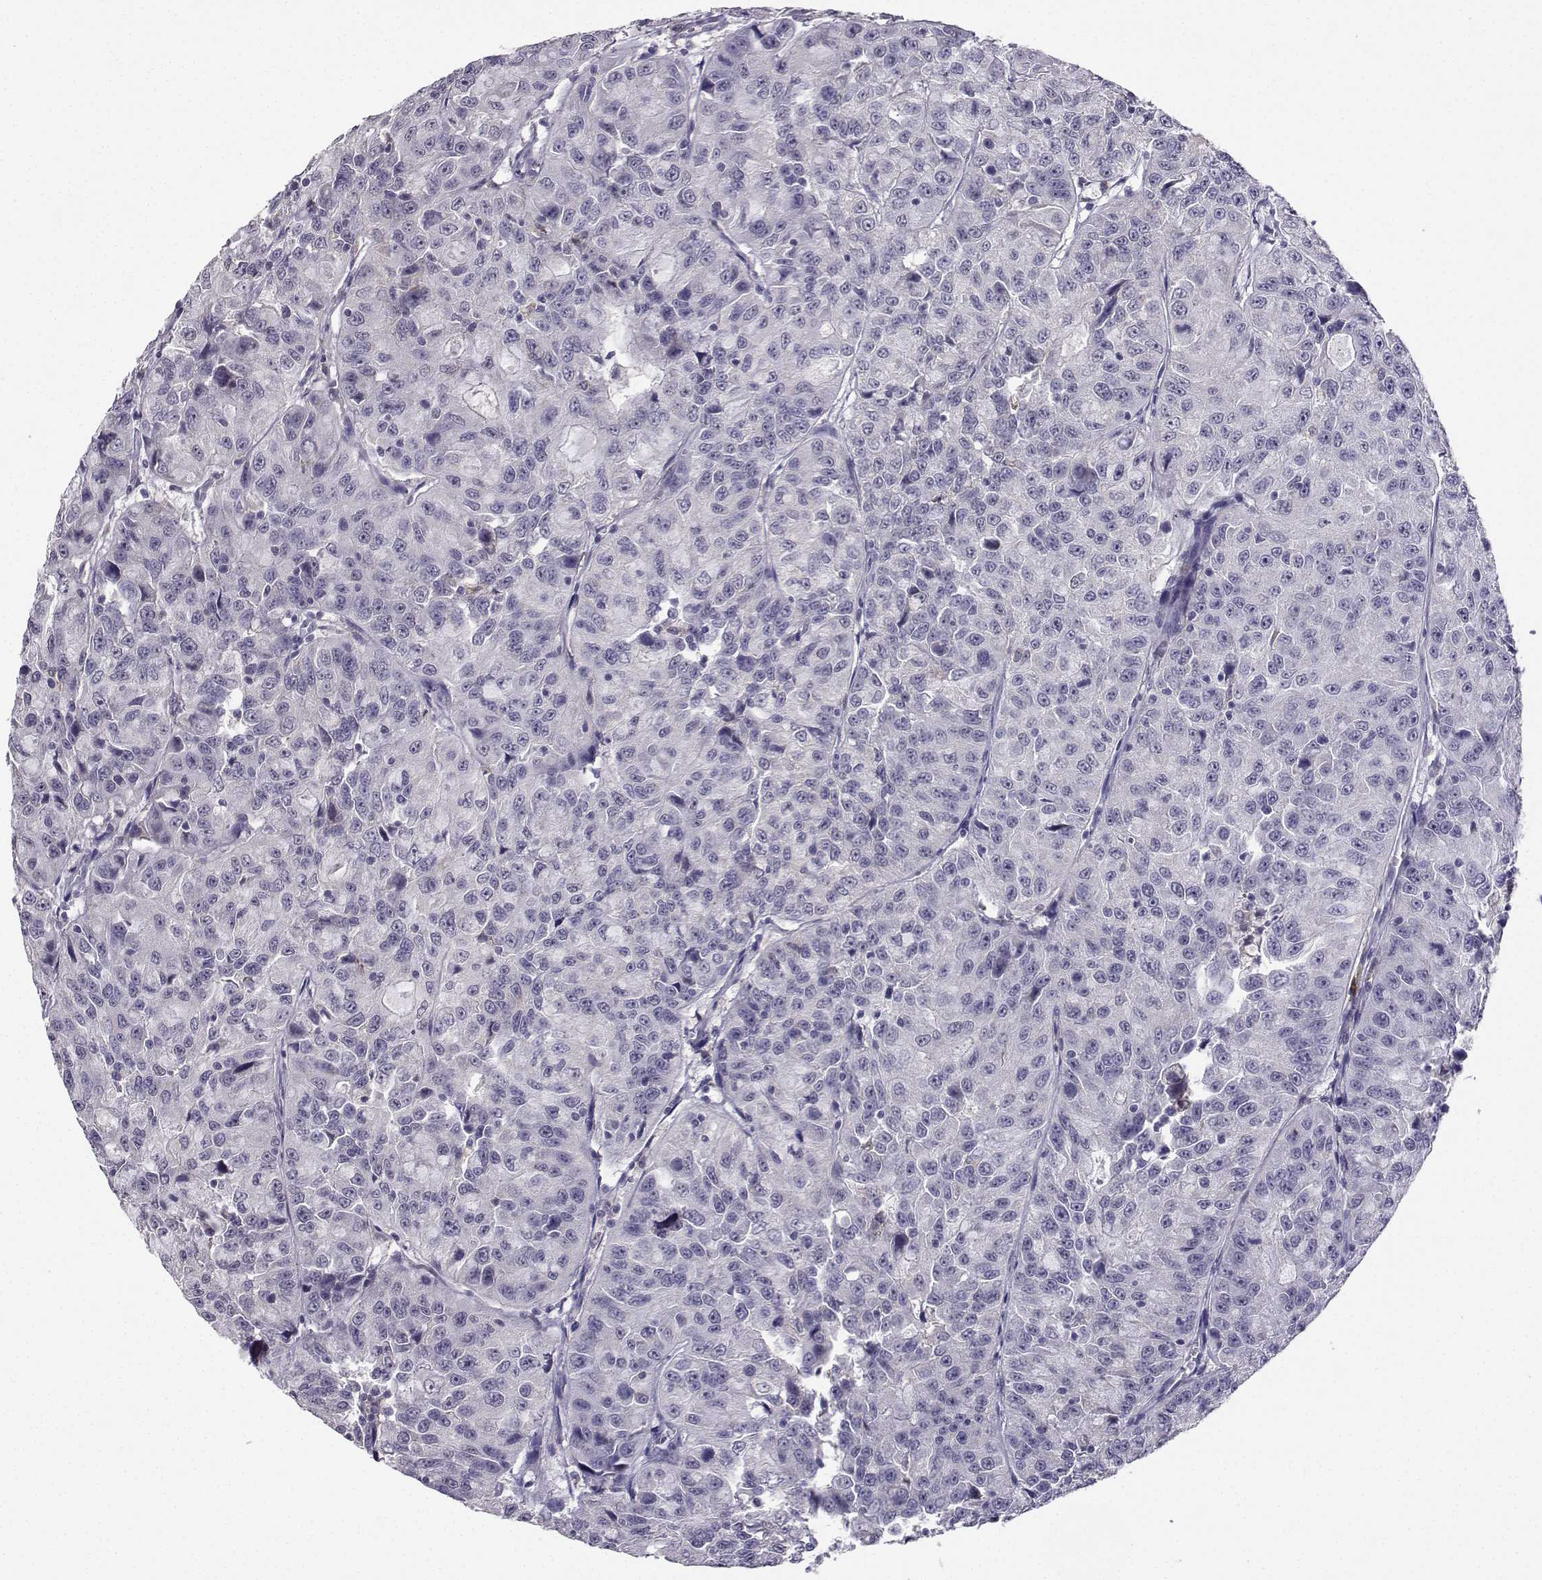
{"staining": {"intensity": "negative", "quantity": "none", "location": "none"}, "tissue": "urothelial cancer", "cell_type": "Tumor cells", "image_type": "cancer", "snomed": [{"axis": "morphology", "description": "Urothelial carcinoma, NOS"}, {"axis": "morphology", "description": "Urothelial carcinoma, High grade"}, {"axis": "topography", "description": "Urinary bladder"}], "caption": "This photomicrograph is of urothelial cancer stained with immunohistochemistry to label a protein in brown with the nuclei are counter-stained blue. There is no positivity in tumor cells. The staining was performed using DAB to visualize the protein expression in brown, while the nuclei were stained in blue with hematoxylin (Magnification: 20x).", "gene": "TBR1", "patient": {"sex": "female", "age": 73}}